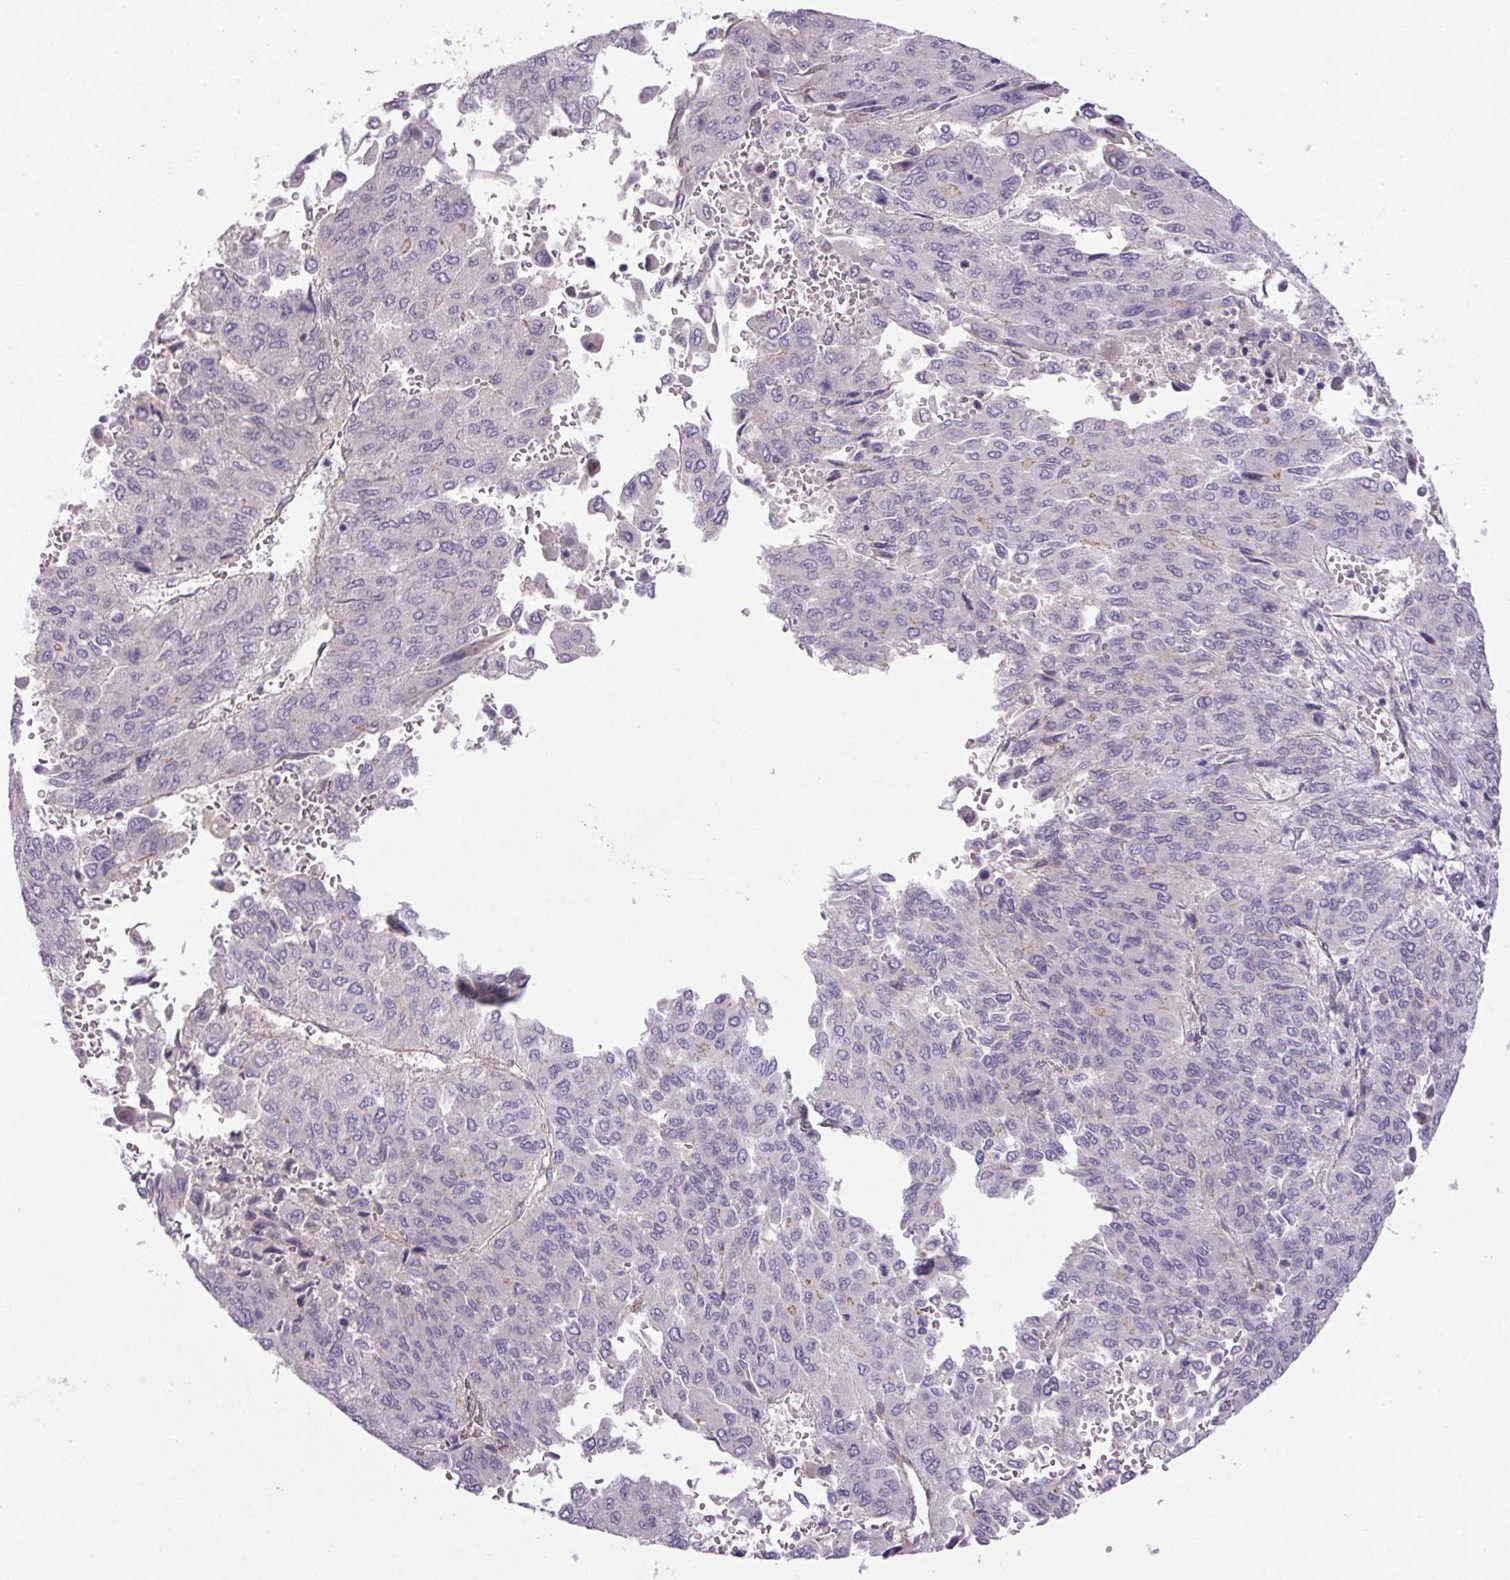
{"staining": {"intensity": "negative", "quantity": "none", "location": "none"}, "tissue": "liver cancer", "cell_type": "Tumor cells", "image_type": "cancer", "snomed": [{"axis": "morphology", "description": "Carcinoma, Hepatocellular, NOS"}, {"axis": "topography", "description": "Liver"}], "caption": "Tumor cells are negative for protein expression in human liver cancer (hepatocellular carcinoma).", "gene": "APOC4", "patient": {"sex": "female", "age": 41}}